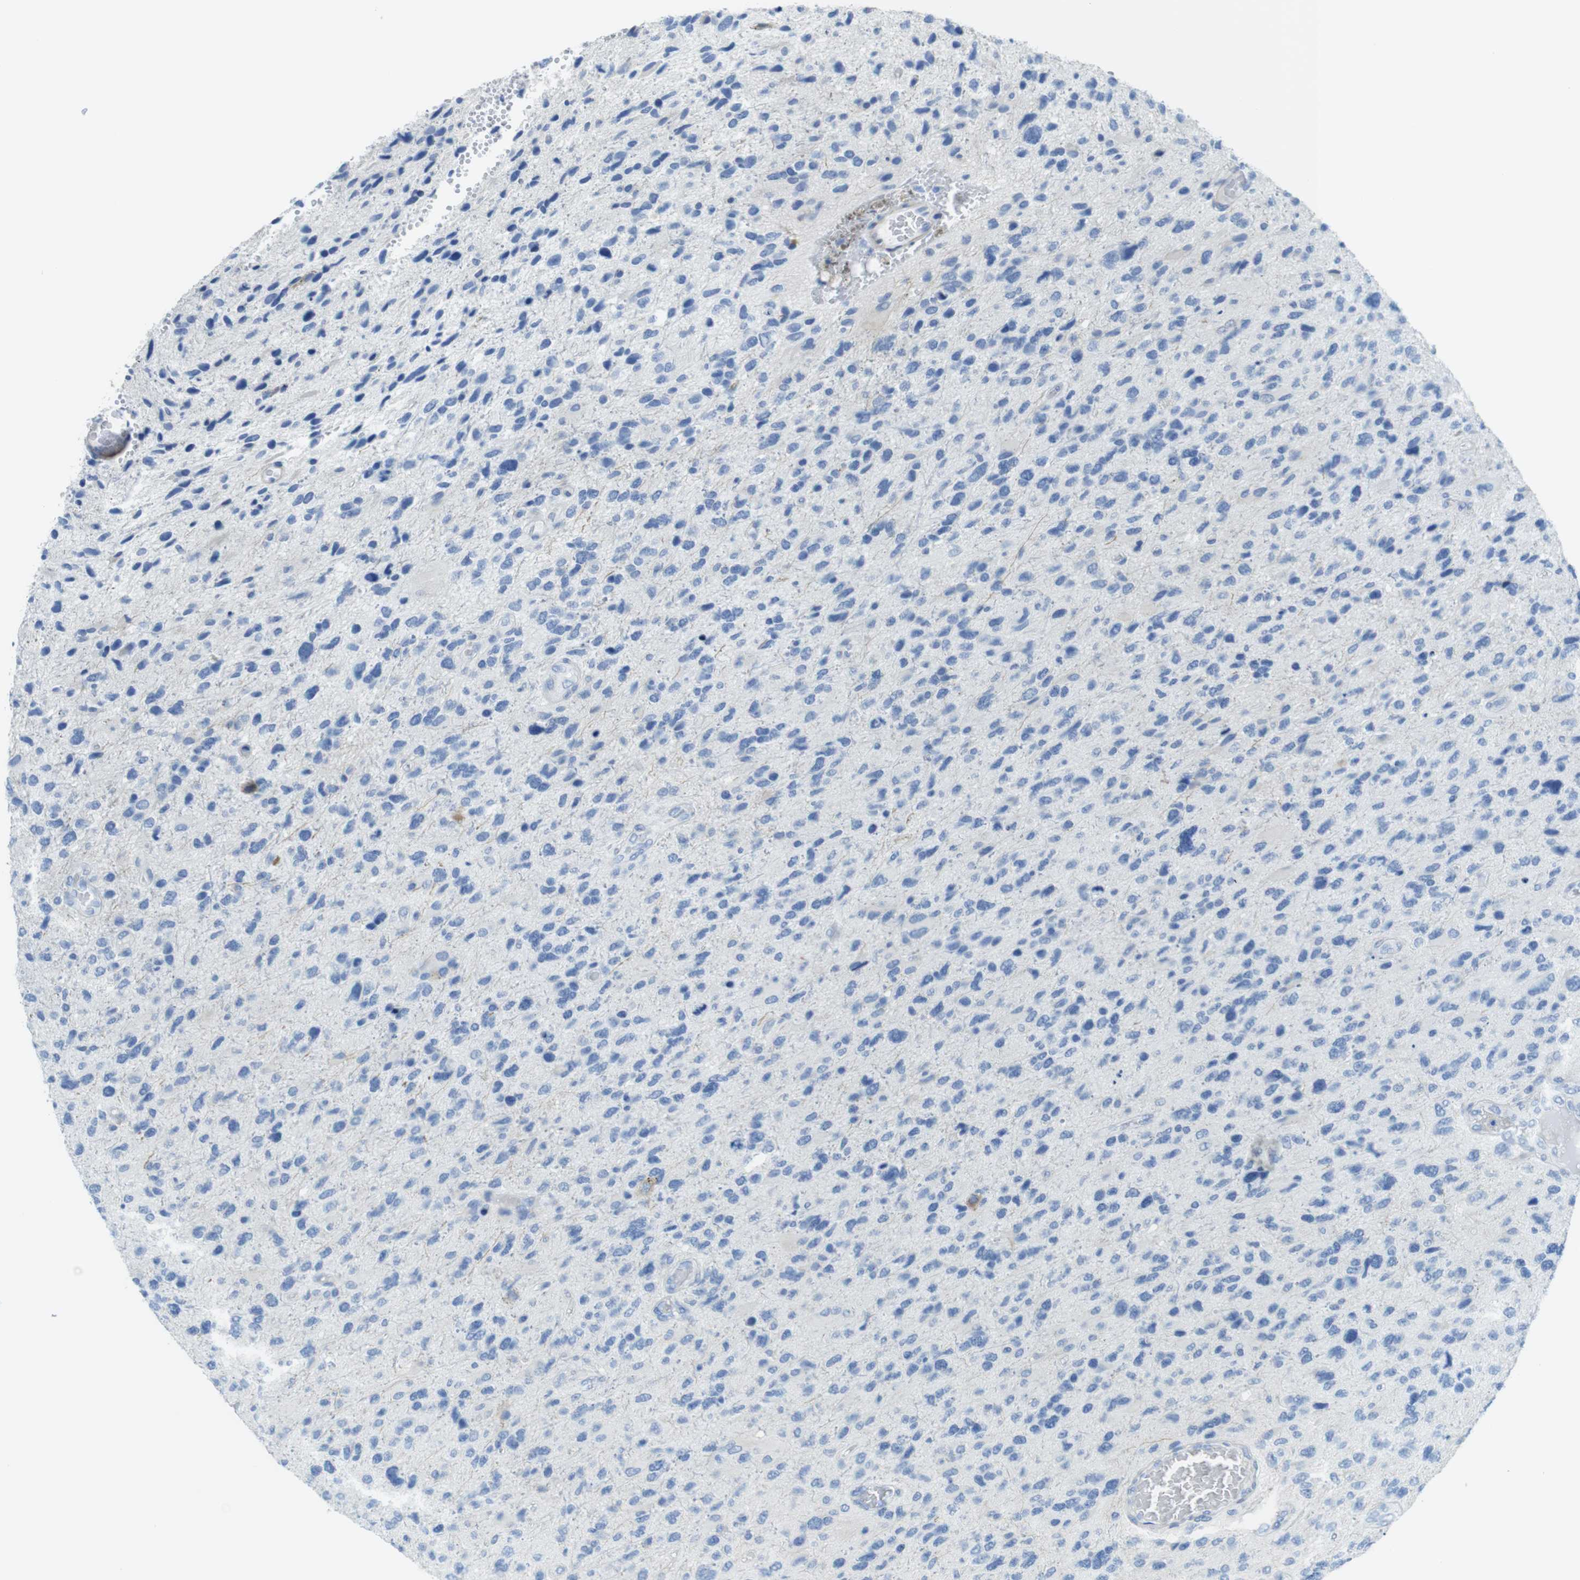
{"staining": {"intensity": "negative", "quantity": "none", "location": "none"}, "tissue": "glioma", "cell_type": "Tumor cells", "image_type": "cancer", "snomed": [{"axis": "morphology", "description": "Glioma, malignant, High grade"}, {"axis": "topography", "description": "Brain"}], "caption": "Histopathology image shows no protein staining in tumor cells of glioma tissue. (DAB IHC with hematoxylin counter stain).", "gene": "ASIC5", "patient": {"sex": "female", "age": 58}}